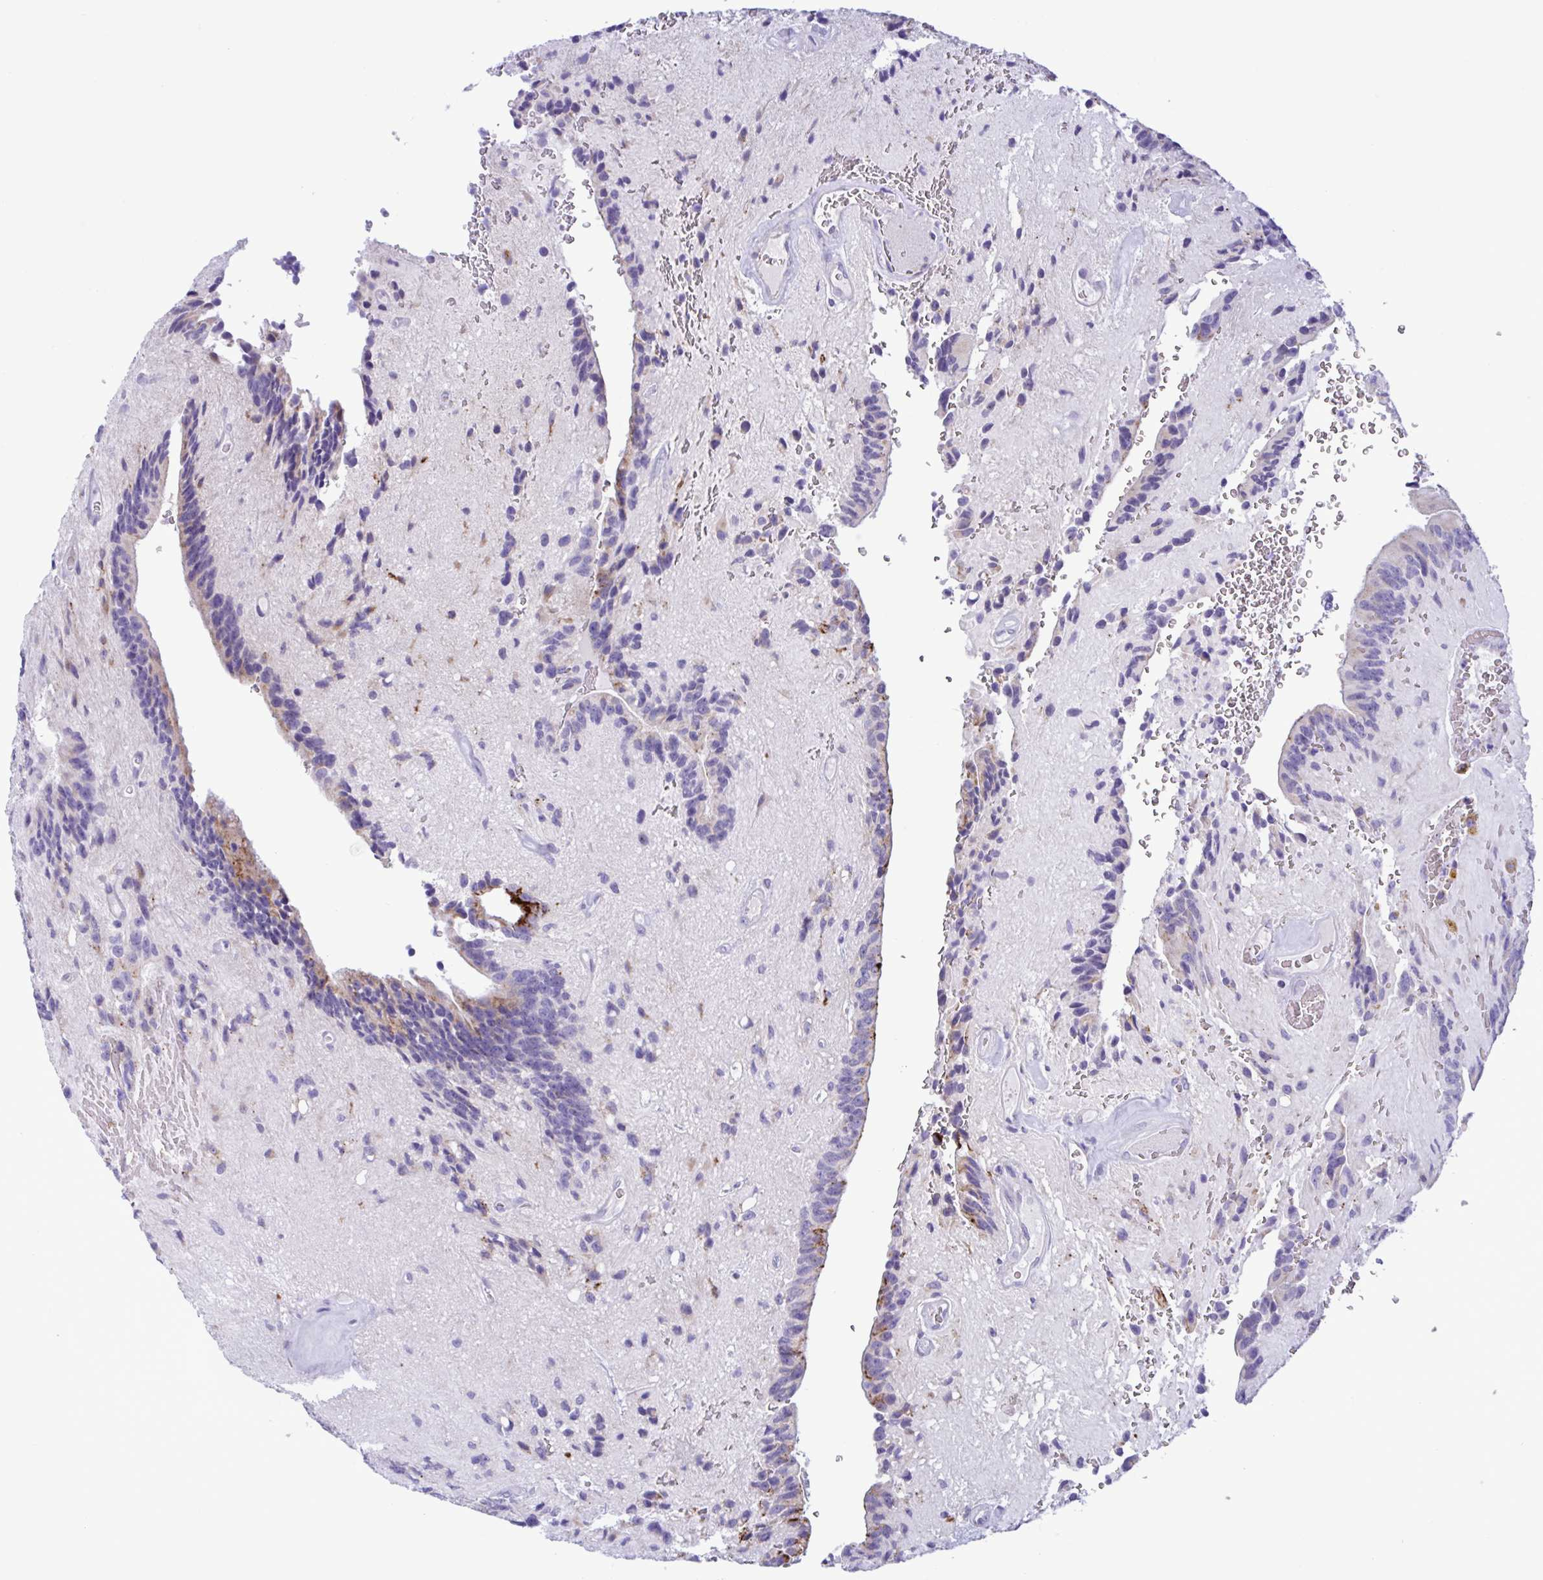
{"staining": {"intensity": "weak", "quantity": "<25%", "location": "cytoplasmic/membranous"}, "tissue": "glioma", "cell_type": "Tumor cells", "image_type": "cancer", "snomed": [{"axis": "morphology", "description": "Glioma, malignant, Low grade"}, {"axis": "topography", "description": "Brain"}], "caption": "An IHC photomicrograph of glioma is shown. There is no staining in tumor cells of glioma. Brightfield microscopy of immunohistochemistry stained with DAB (brown) and hematoxylin (blue), captured at high magnification.", "gene": "SREBF1", "patient": {"sex": "male", "age": 31}}